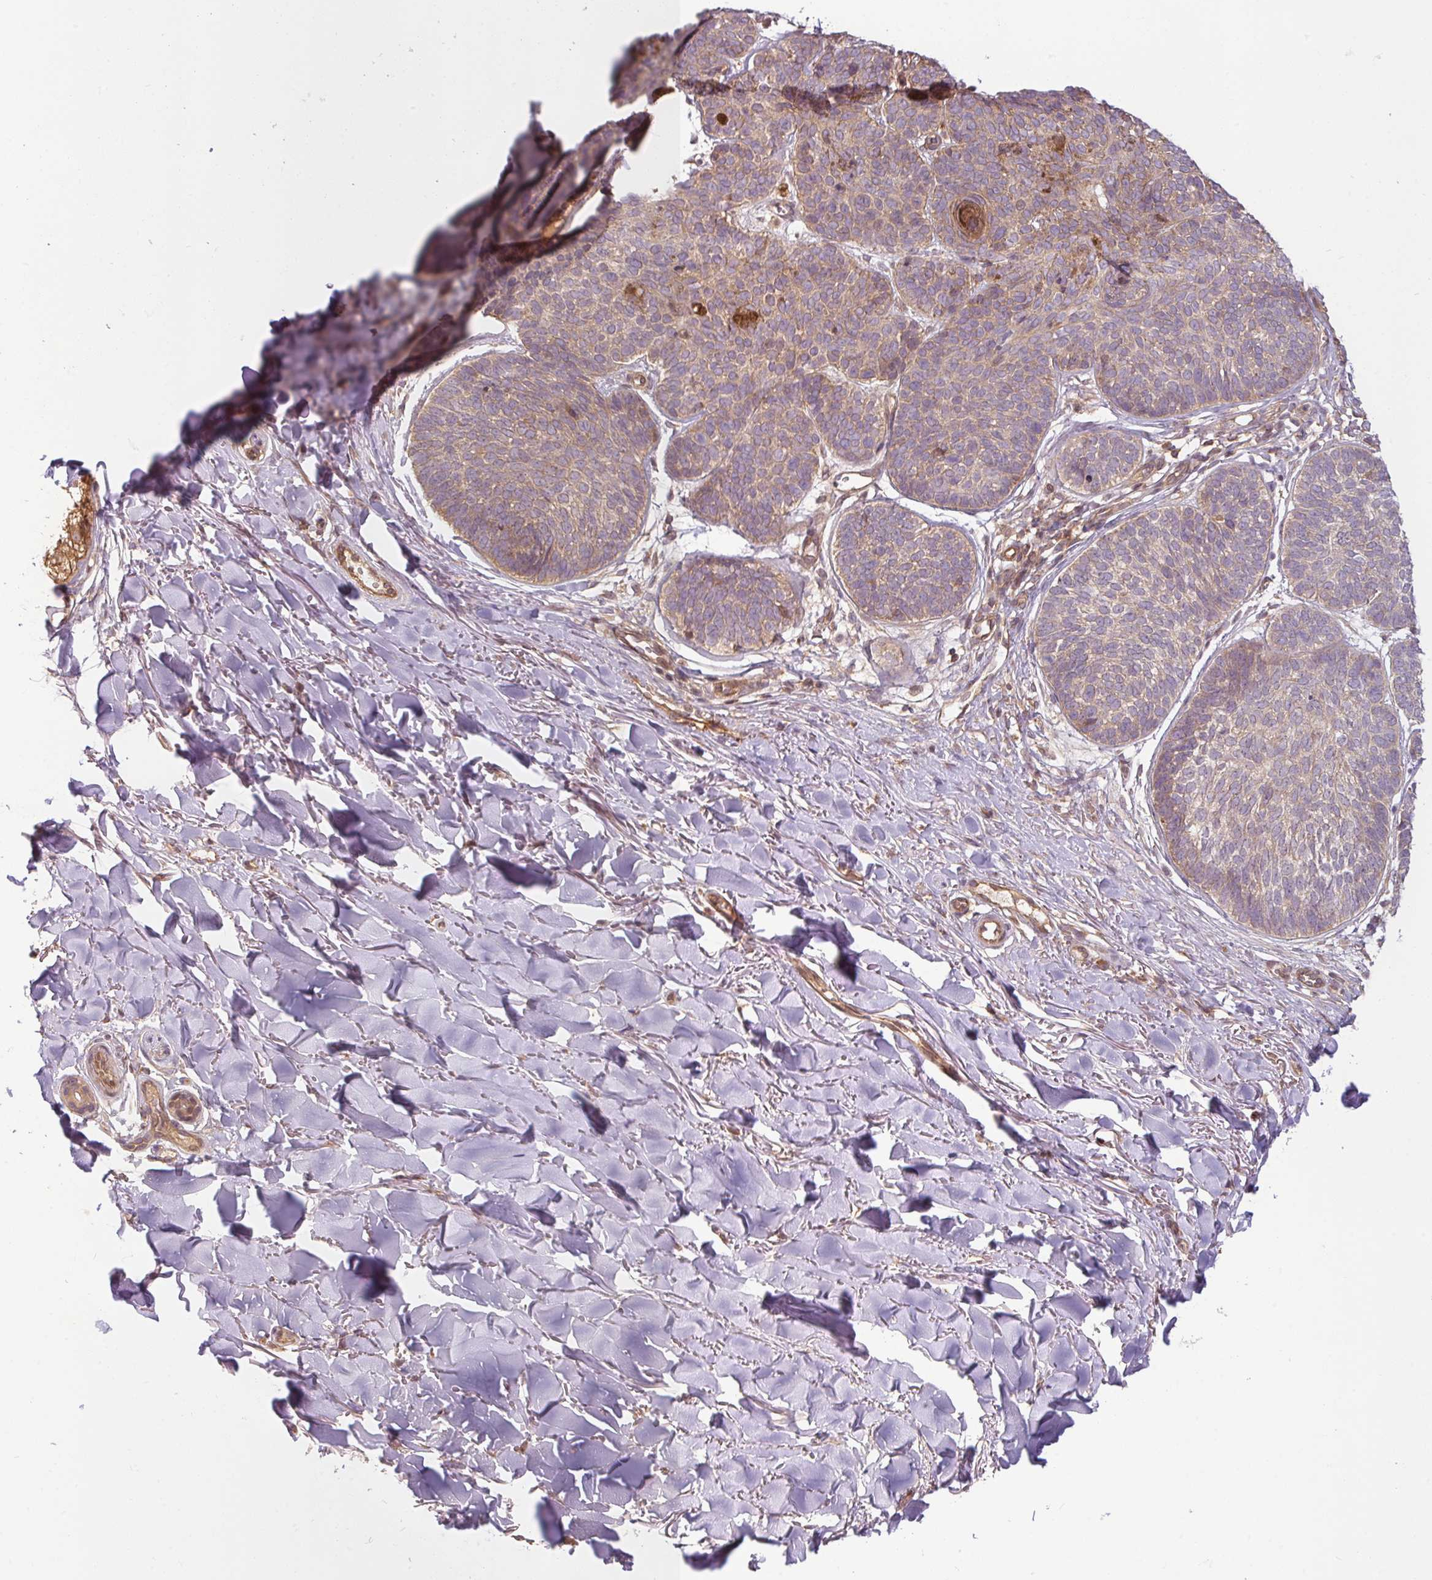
{"staining": {"intensity": "moderate", "quantity": "25%-75%", "location": "cytoplasmic/membranous"}, "tissue": "skin cancer", "cell_type": "Tumor cells", "image_type": "cancer", "snomed": [{"axis": "morphology", "description": "Basal cell carcinoma"}, {"axis": "topography", "description": "Skin"}, {"axis": "topography", "description": "Skin of neck"}, {"axis": "topography", "description": "Skin of shoulder"}, {"axis": "topography", "description": "Skin of back"}], "caption": "A photomicrograph showing moderate cytoplasmic/membranous expression in about 25%-75% of tumor cells in skin cancer, as visualized by brown immunohistochemical staining.", "gene": "RNF31", "patient": {"sex": "male", "age": 80}}